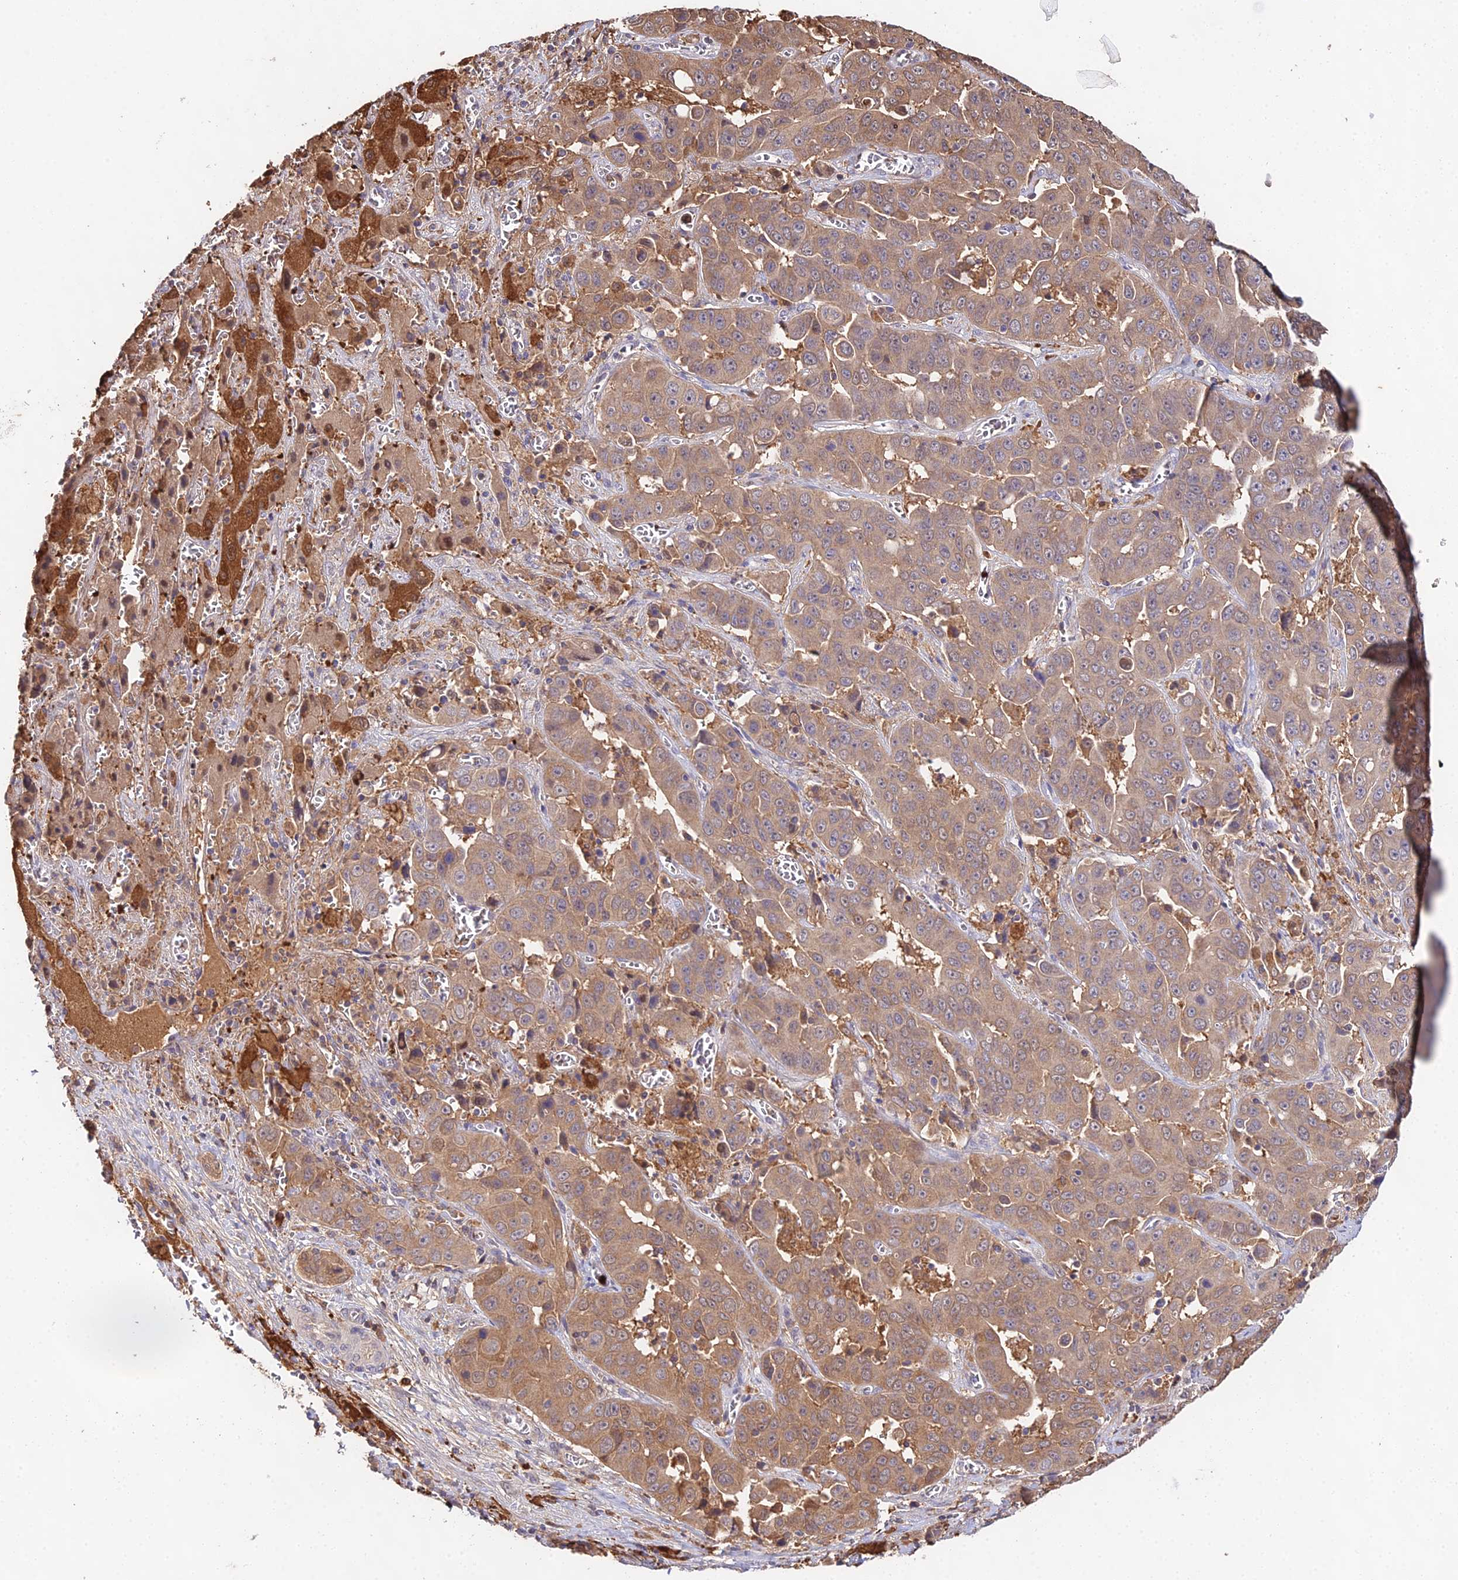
{"staining": {"intensity": "moderate", "quantity": ">75%", "location": "cytoplasmic/membranous"}, "tissue": "liver cancer", "cell_type": "Tumor cells", "image_type": "cancer", "snomed": [{"axis": "morphology", "description": "Cholangiocarcinoma"}, {"axis": "topography", "description": "Liver"}], "caption": "Liver cholangiocarcinoma stained with DAB (3,3'-diaminobenzidine) immunohistochemistry (IHC) shows medium levels of moderate cytoplasmic/membranous expression in about >75% of tumor cells.", "gene": "FBP1", "patient": {"sex": "female", "age": 52}}